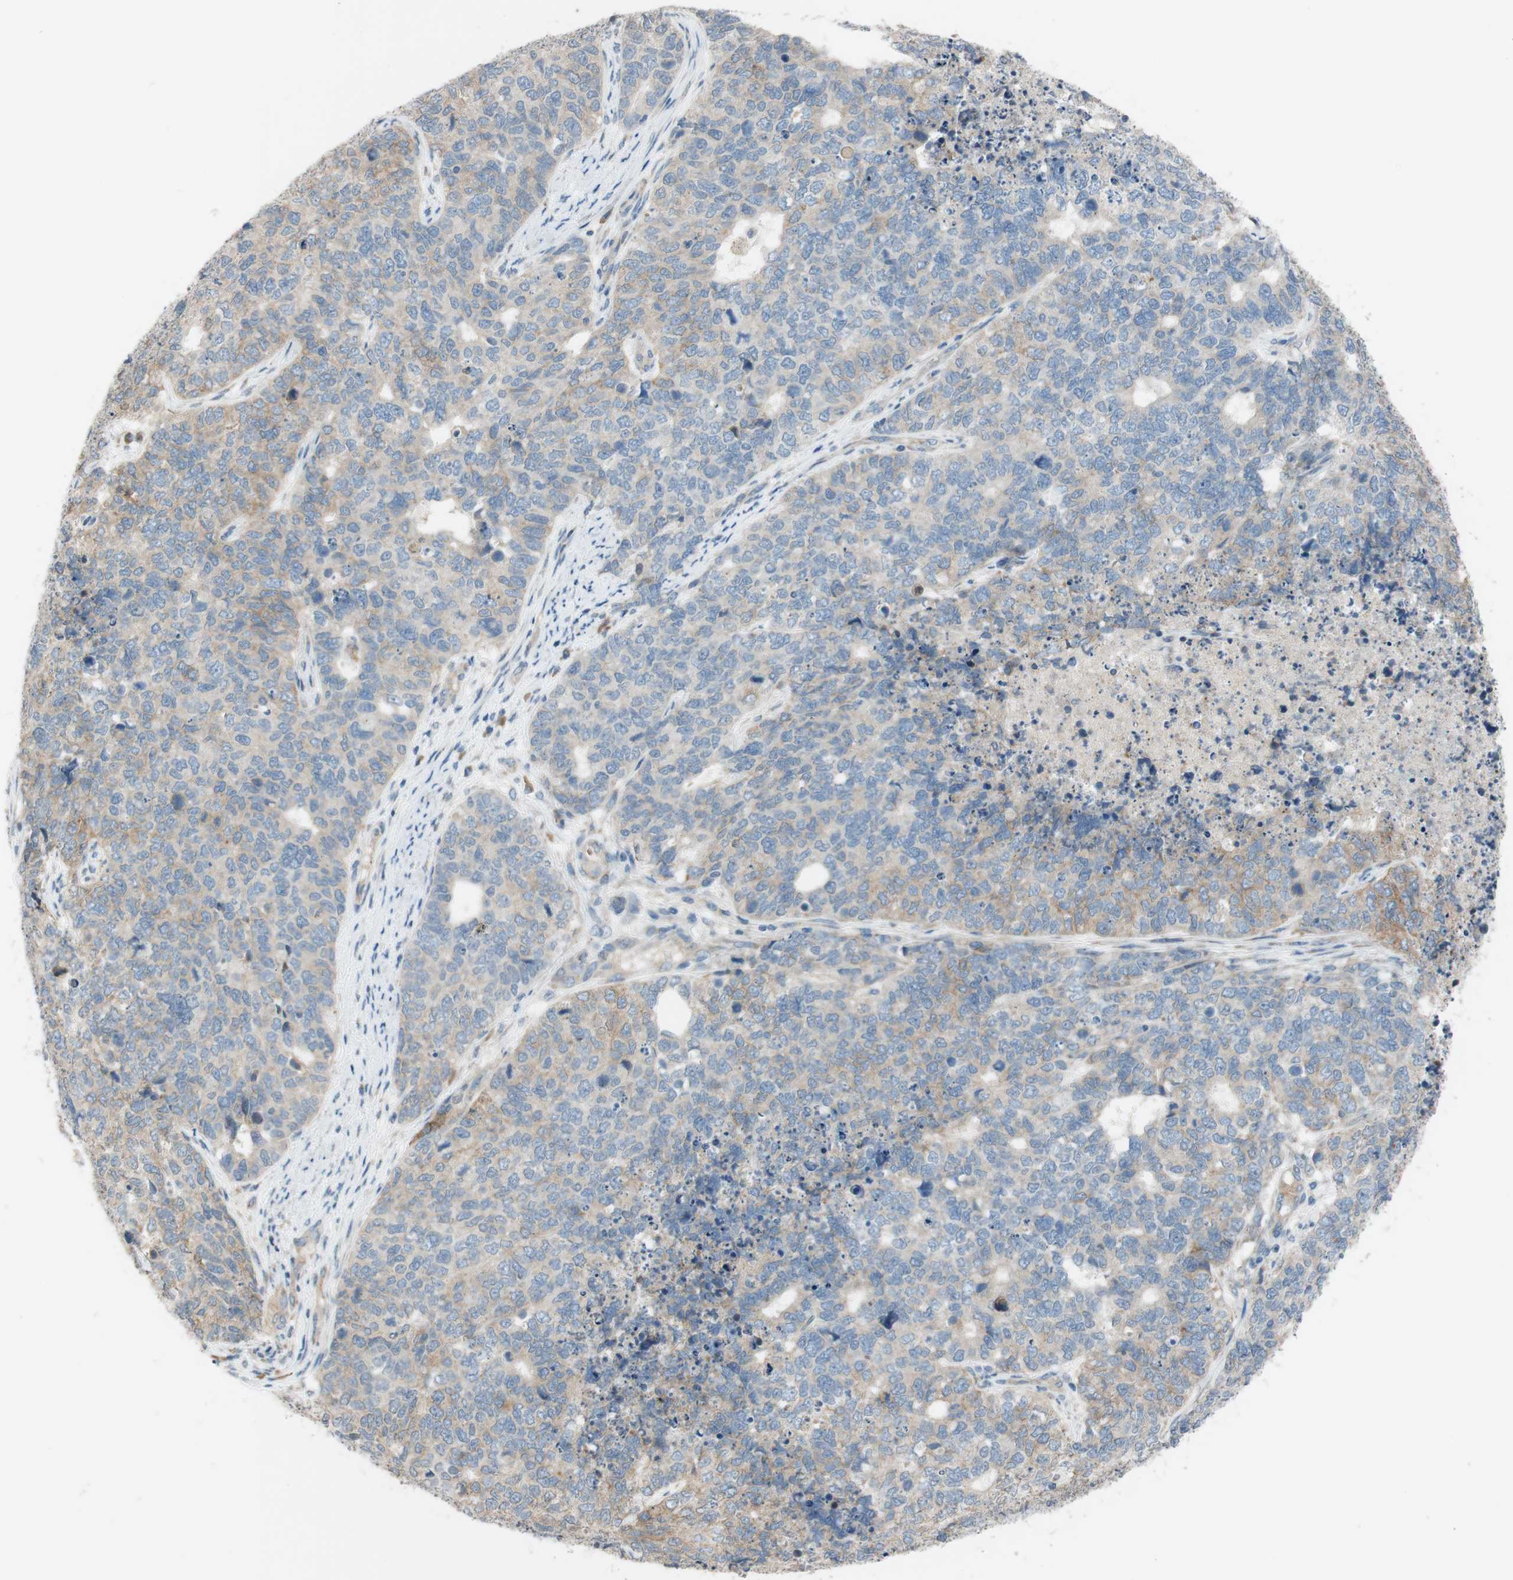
{"staining": {"intensity": "weak", "quantity": "25%-75%", "location": "cytoplasmic/membranous"}, "tissue": "cervical cancer", "cell_type": "Tumor cells", "image_type": "cancer", "snomed": [{"axis": "morphology", "description": "Squamous cell carcinoma, NOS"}, {"axis": "topography", "description": "Cervix"}], "caption": "Protein staining of squamous cell carcinoma (cervical) tissue exhibits weak cytoplasmic/membranous positivity in approximately 25%-75% of tumor cells. (DAB (3,3'-diaminobenzidine) = brown stain, brightfield microscopy at high magnification).", "gene": "ADD2", "patient": {"sex": "female", "age": 63}}